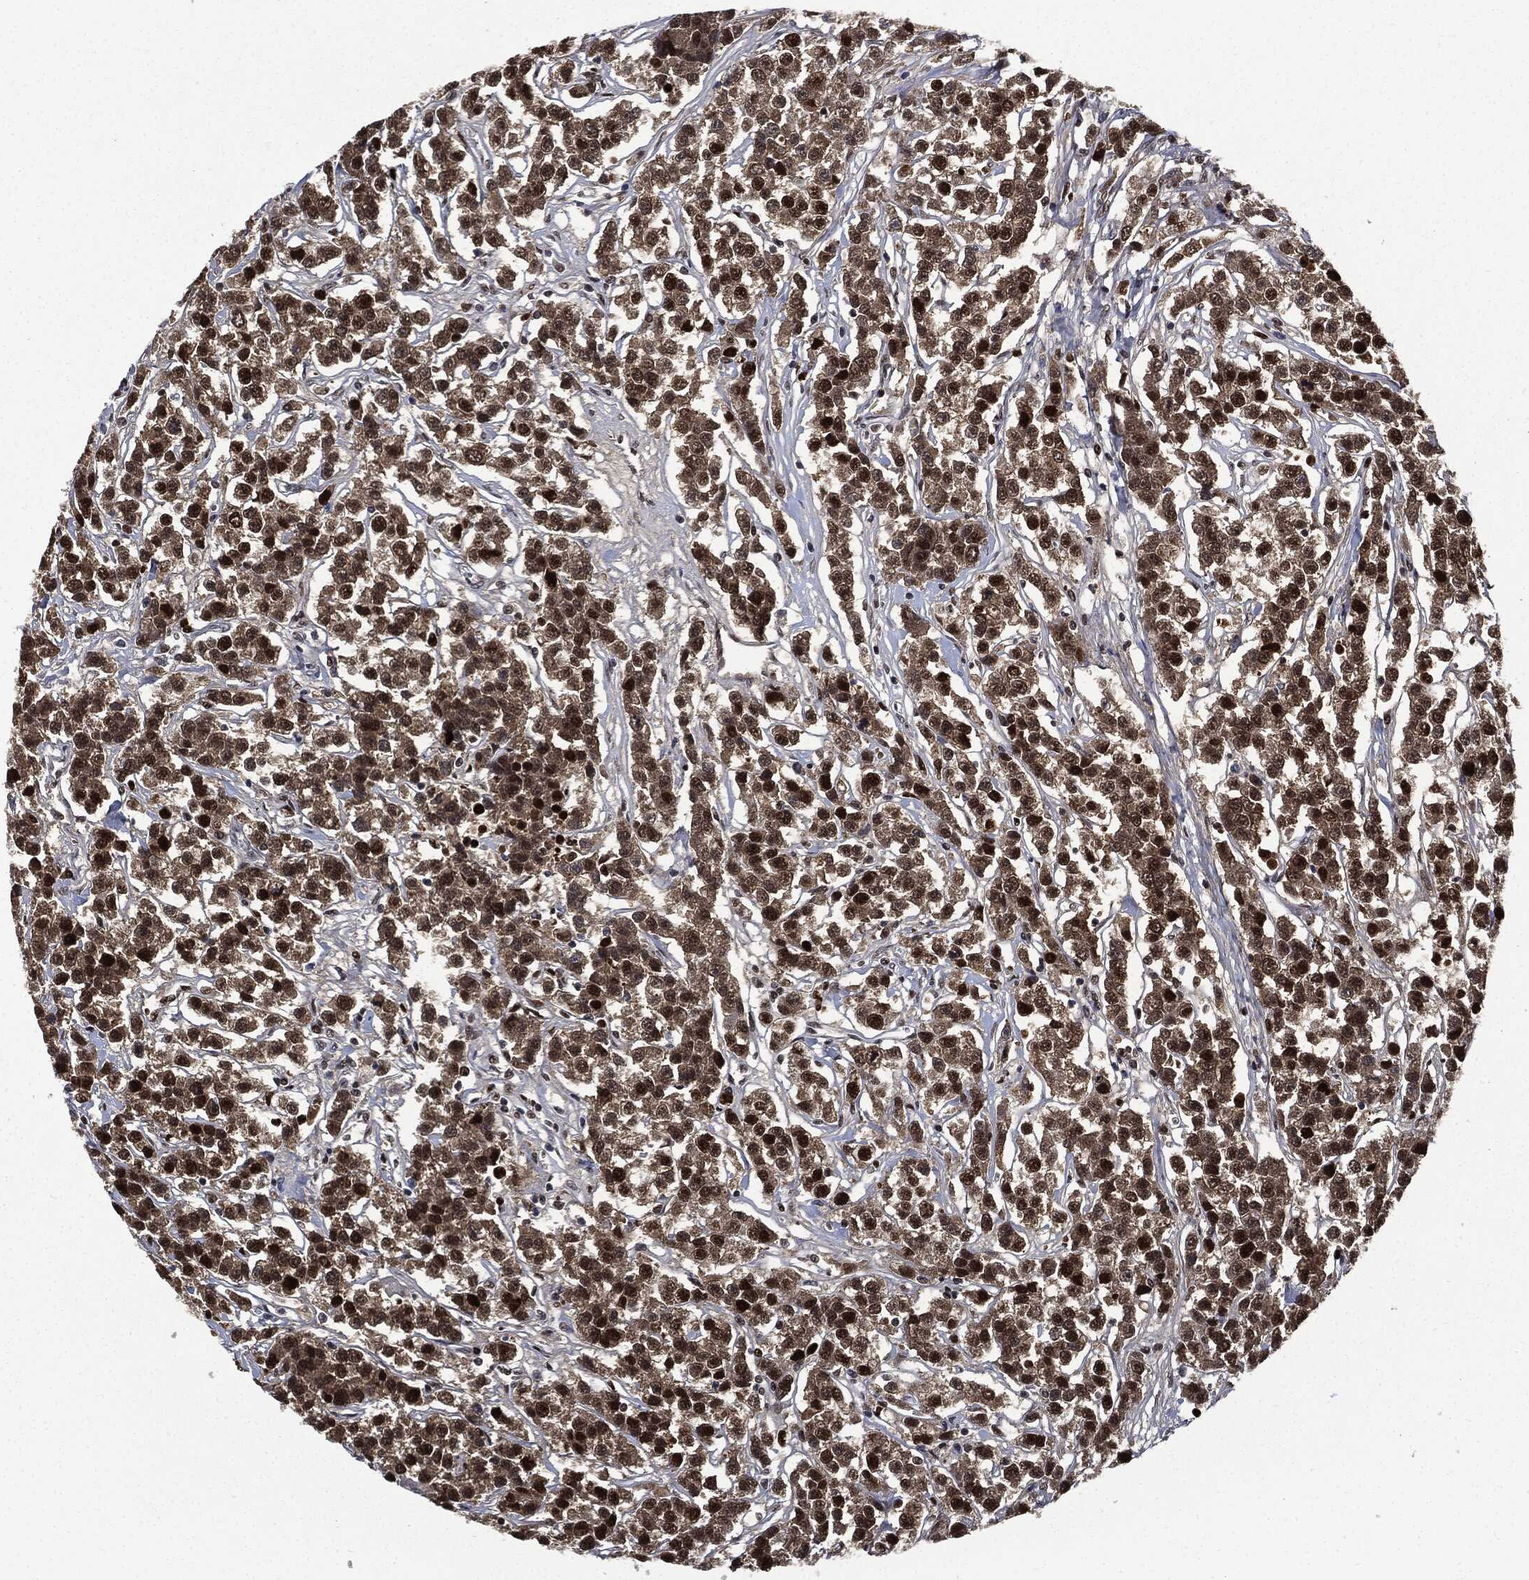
{"staining": {"intensity": "strong", "quantity": ">75%", "location": "nuclear"}, "tissue": "testis cancer", "cell_type": "Tumor cells", "image_type": "cancer", "snomed": [{"axis": "morphology", "description": "Seminoma, NOS"}, {"axis": "topography", "description": "Testis"}], "caption": "Testis seminoma tissue shows strong nuclear expression in approximately >75% of tumor cells The staining was performed using DAB to visualize the protein expression in brown, while the nuclei were stained in blue with hematoxylin (Magnification: 20x).", "gene": "PCNA", "patient": {"sex": "male", "age": 59}}